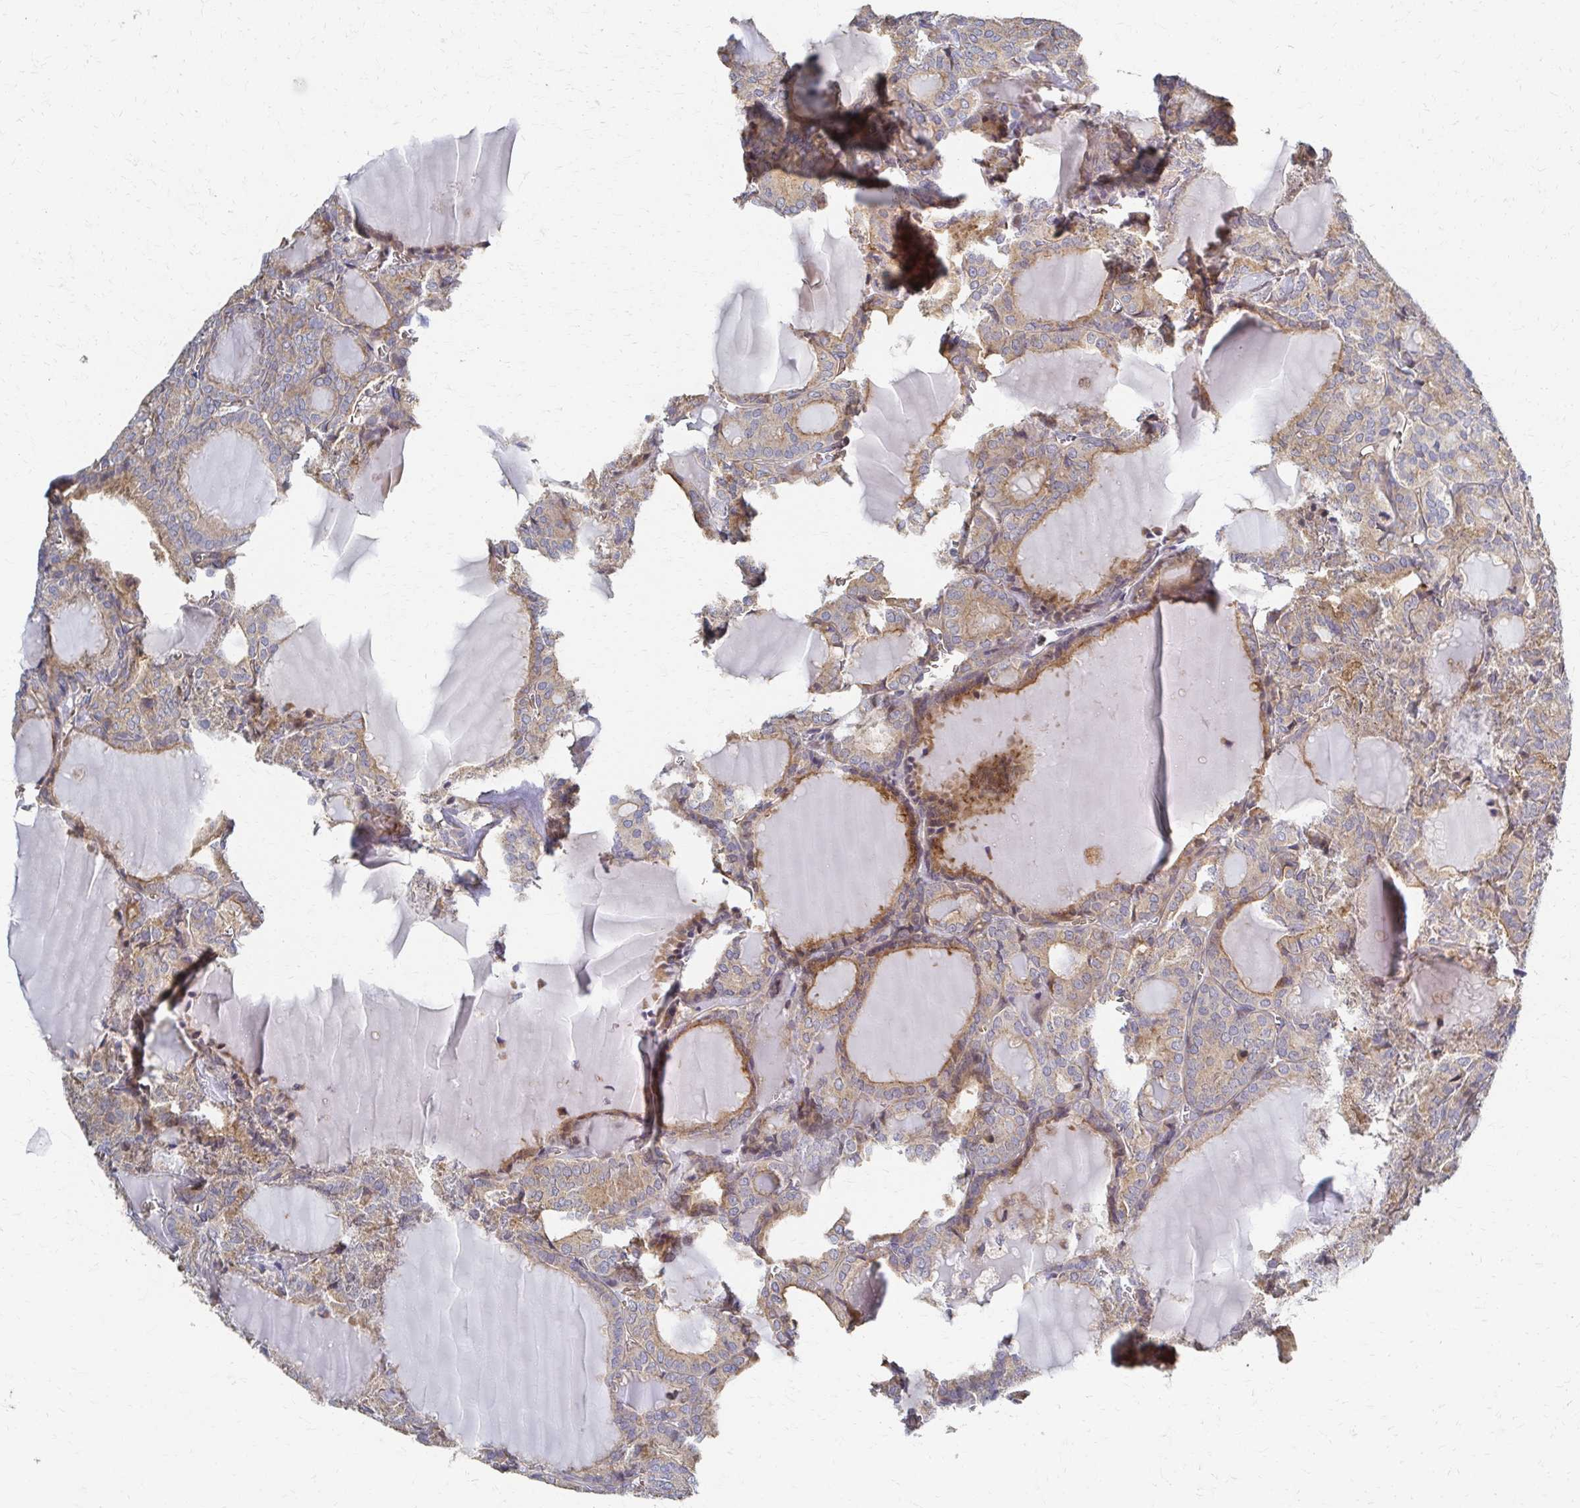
{"staining": {"intensity": "weak", "quantity": ">75%", "location": "cytoplasmic/membranous"}, "tissue": "thyroid cancer", "cell_type": "Tumor cells", "image_type": "cancer", "snomed": [{"axis": "morphology", "description": "Follicular adenoma carcinoma, NOS"}, {"axis": "topography", "description": "Thyroid gland"}], "caption": "A low amount of weak cytoplasmic/membranous staining is appreciated in approximately >75% of tumor cells in thyroid follicular adenoma carcinoma tissue.", "gene": "SKA2", "patient": {"sex": "male", "age": 74}}